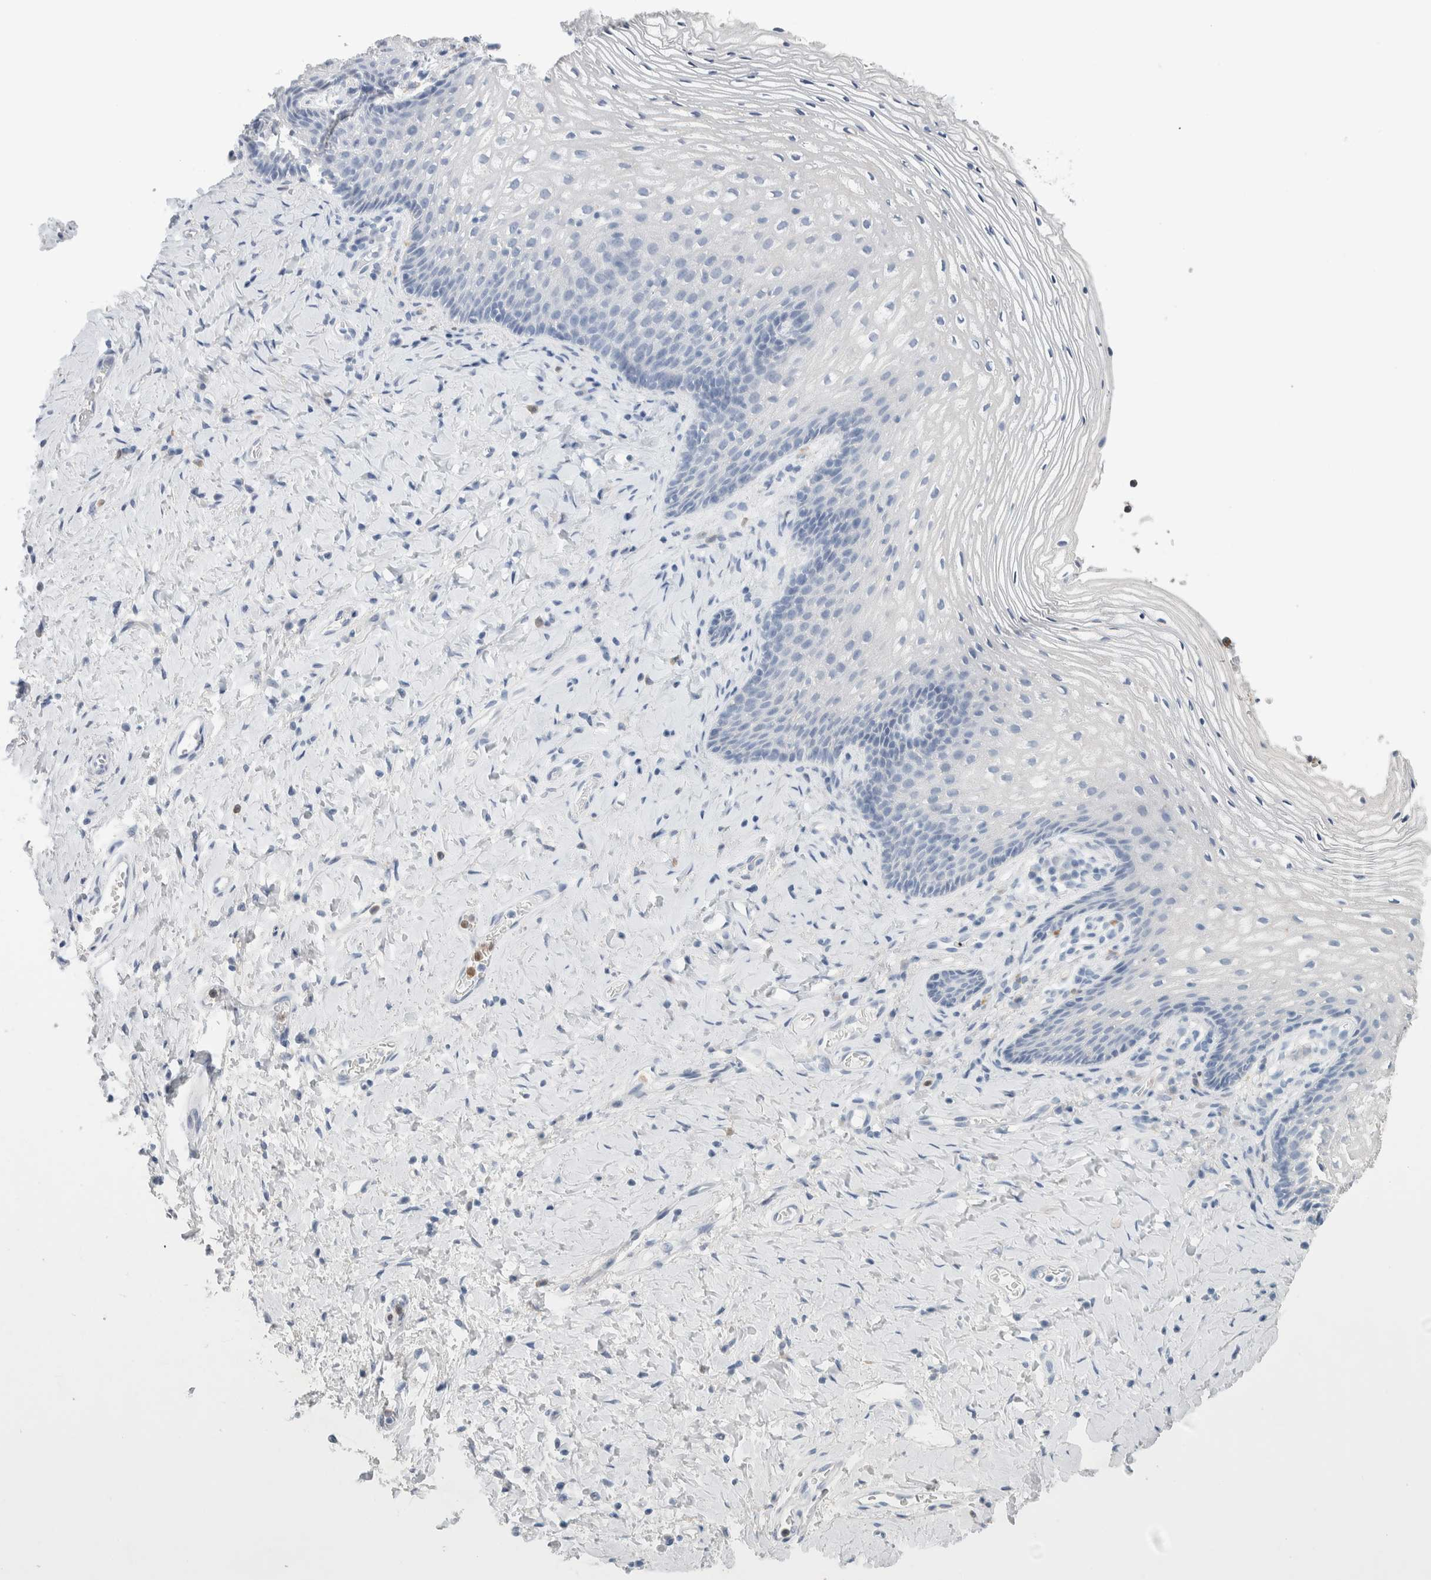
{"staining": {"intensity": "negative", "quantity": "none", "location": "none"}, "tissue": "vagina", "cell_type": "Squamous epithelial cells", "image_type": "normal", "snomed": [{"axis": "morphology", "description": "Normal tissue, NOS"}, {"axis": "topography", "description": "Vagina"}], "caption": "Immunohistochemical staining of unremarkable human vagina exhibits no significant expression in squamous epithelial cells.", "gene": "NCF2", "patient": {"sex": "female", "age": 60}}